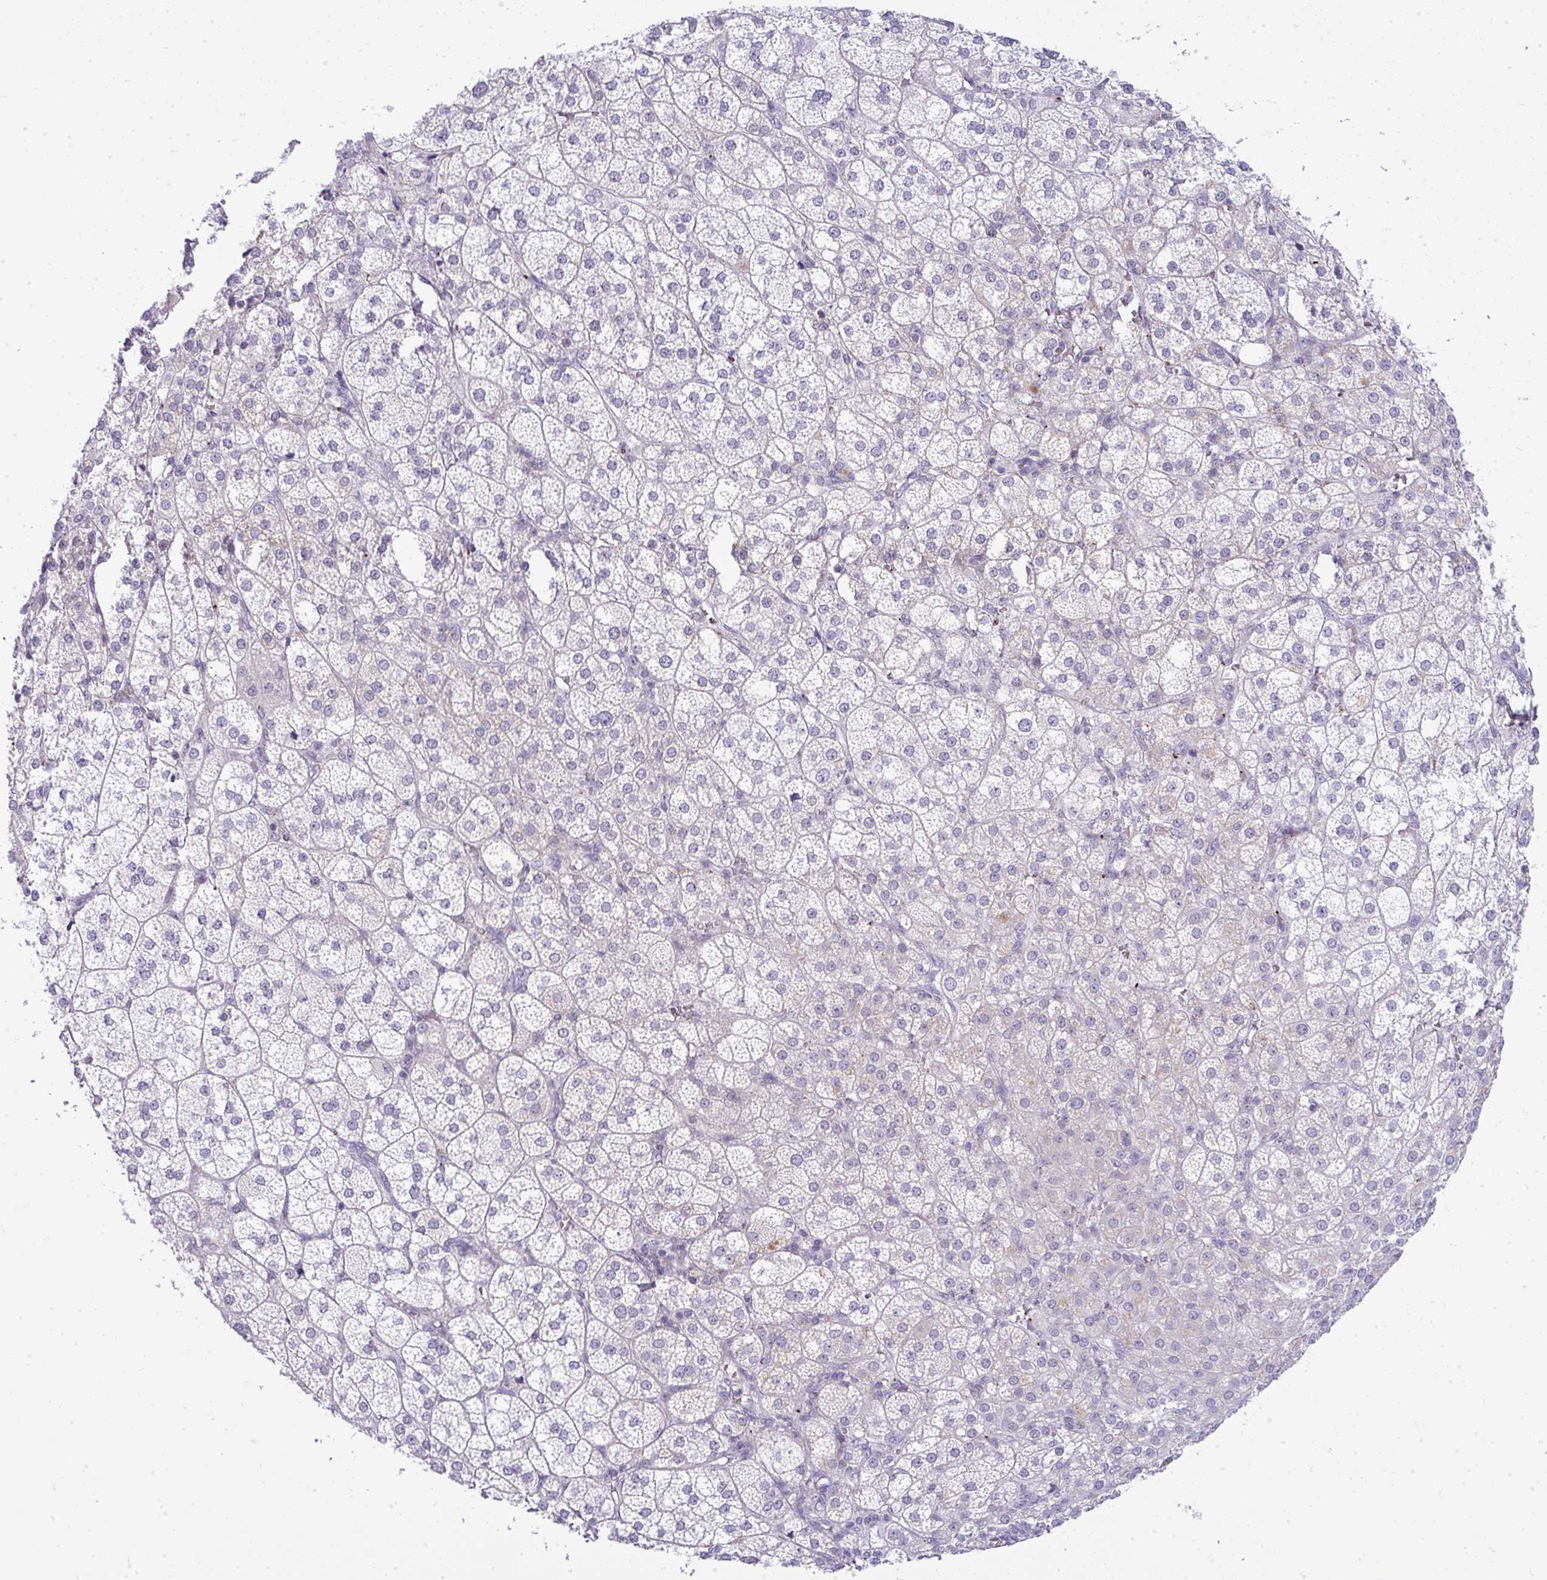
{"staining": {"intensity": "negative", "quantity": "none", "location": "none"}, "tissue": "adrenal gland", "cell_type": "Glandular cells", "image_type": "normal", "snomed": [{"axis": "morphology", "description": "Normal tissue, NOS"}, {"axis": "topography", "description": "Adrenal gland"}], "caption": "Immunohistochemistry photomicrograph of benign adrenal gland stained for a protein (brown), which reveals no staining in glandular cells.", "gene": "VPS4B", "patient": {"sex": "female", "age": 60}}